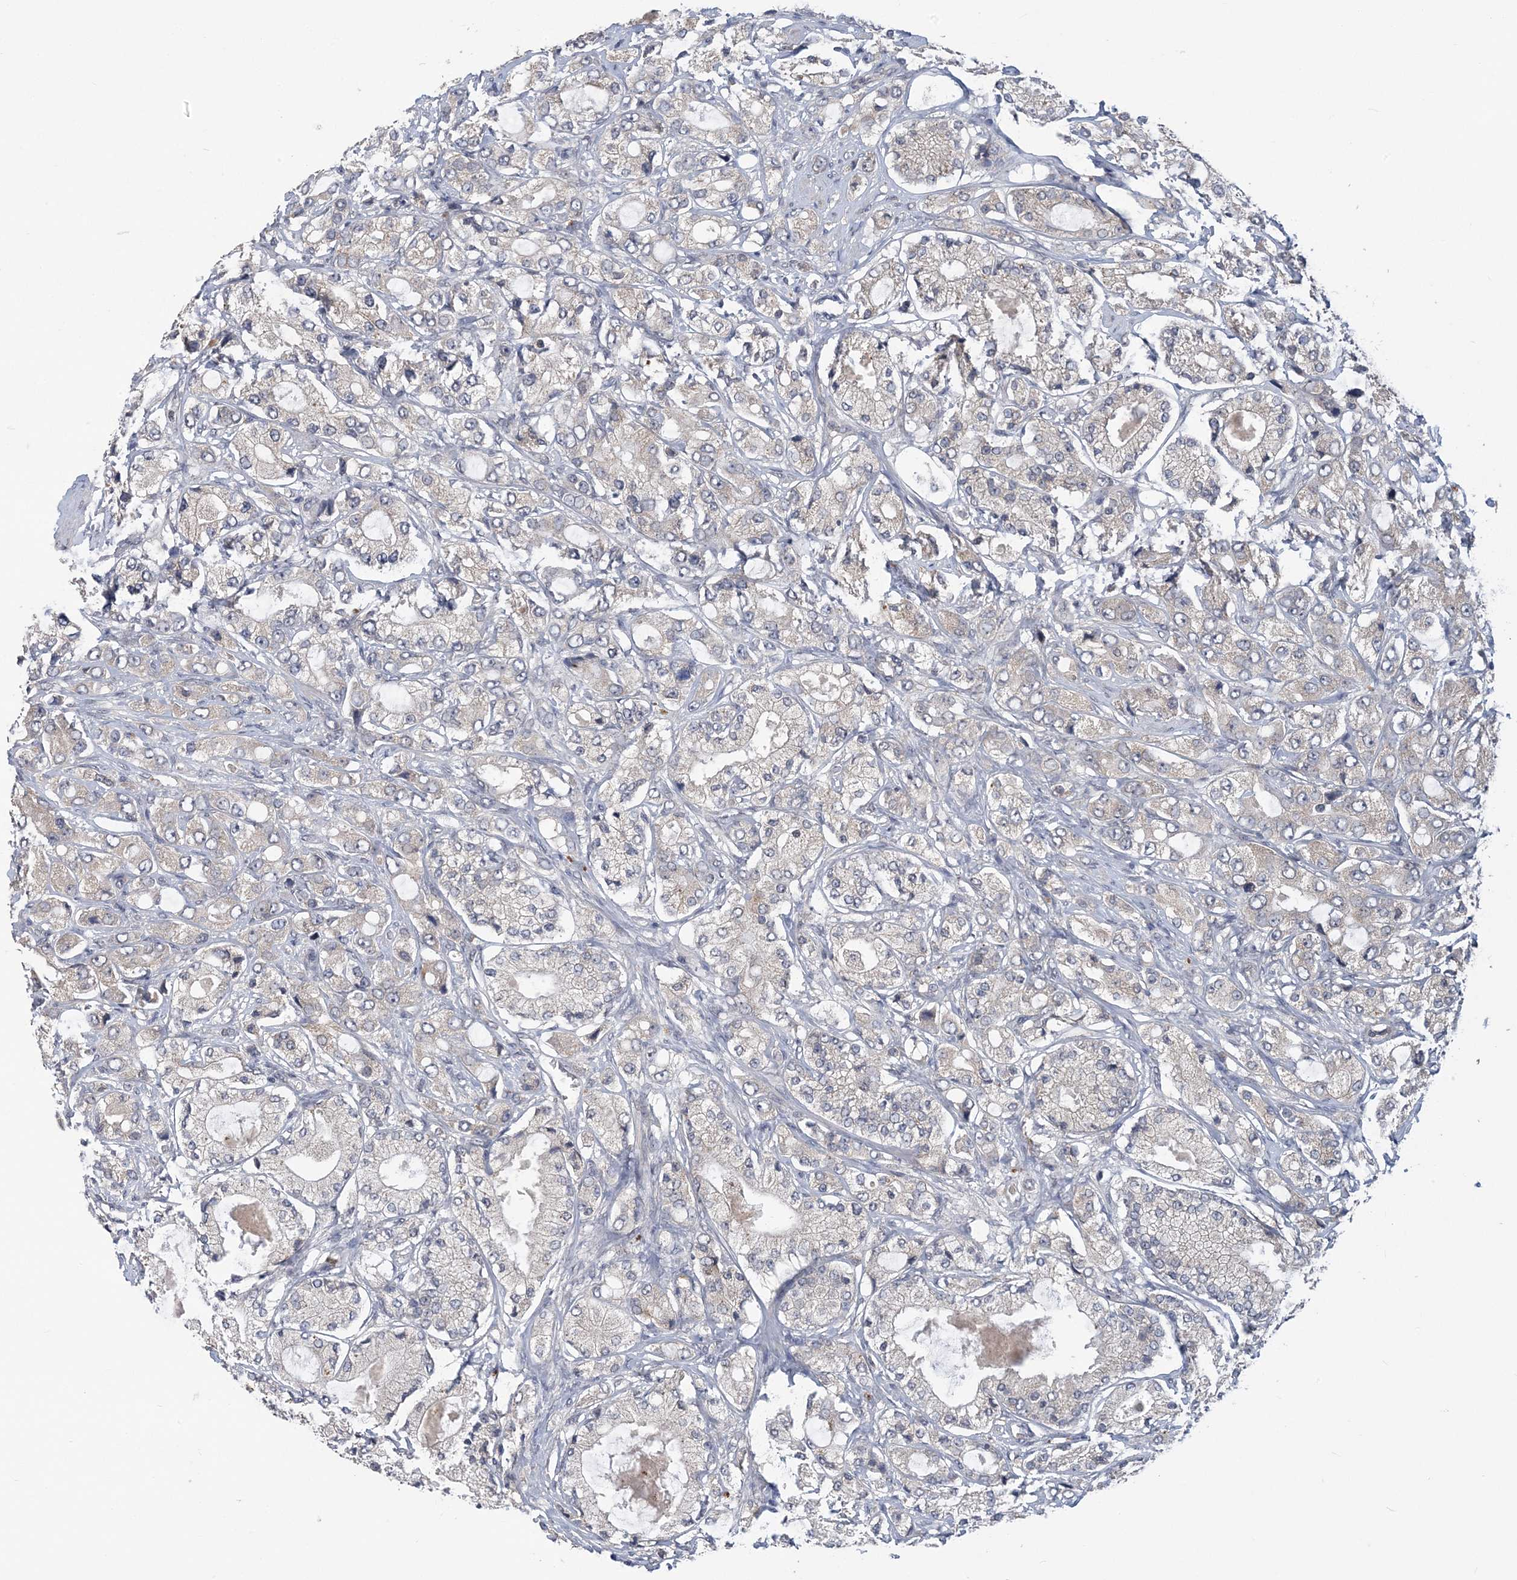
{"staining": {"intensity": "negative", "quantity": "none", "location": "none"}, "tissue": "prostate cancer", "cell_type": "Tumor cells", "image_type": "cancer", "snomed": [{"axis": "morphology", "description": "Adenocarcinoma, High grade"}, {"axis": "topography", "description": "Prostate"}], "caption": "DAB immunohistochemical staining of prostate adenocarcinoma (high-grade) reveals no significant expression in tumor cells.", "gene": "ZBTB7A", "patient": {"sex": "male", "age": 65}}